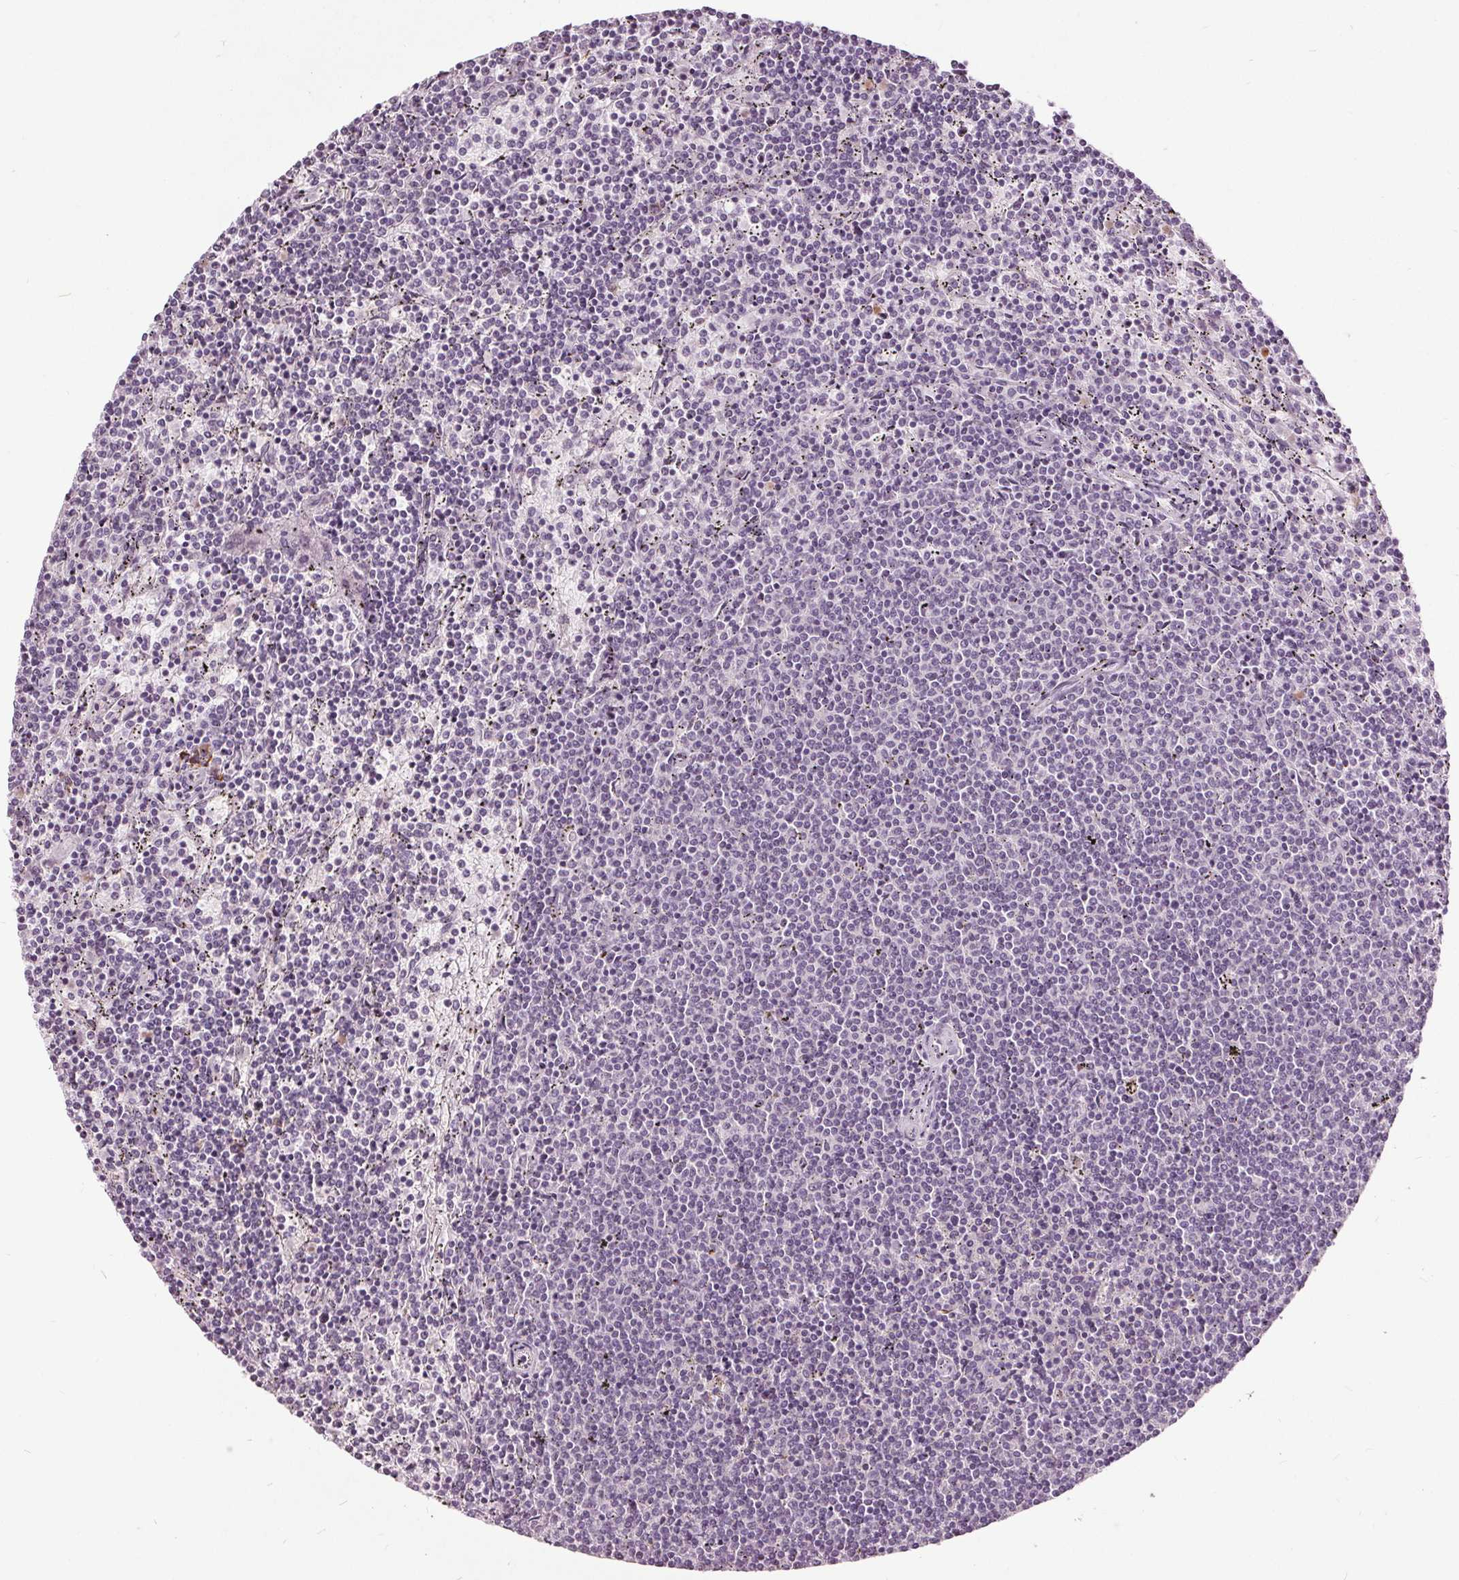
{"staining": {"intensity": "negative", "quantity": "none", "location": "none"}, "tissue": "lymphoma", "cell_type": "Tumor cells", "image_type": "cancer", "snomed": [{"axis": "morphology", "description": "Malignant lymphoma, non-Hodgkin's type, Low grade"}, {"axis": "topography", "description": "Spleen"}], "caption": "Immunohistochemical staining of human malignant lymphoma, non-Hodgkin's type (low-grade) exhibits no significant expression in tumor cells. The staining was performed using DAB (3,3'-diaminobenzidine) to visualize the protein expression in brown, while the nuclei were stained in blue with hematoxylin (Magnification: 20x).", "gene": "CXCL16", "patient": {"sex": "female", "age": 50}}